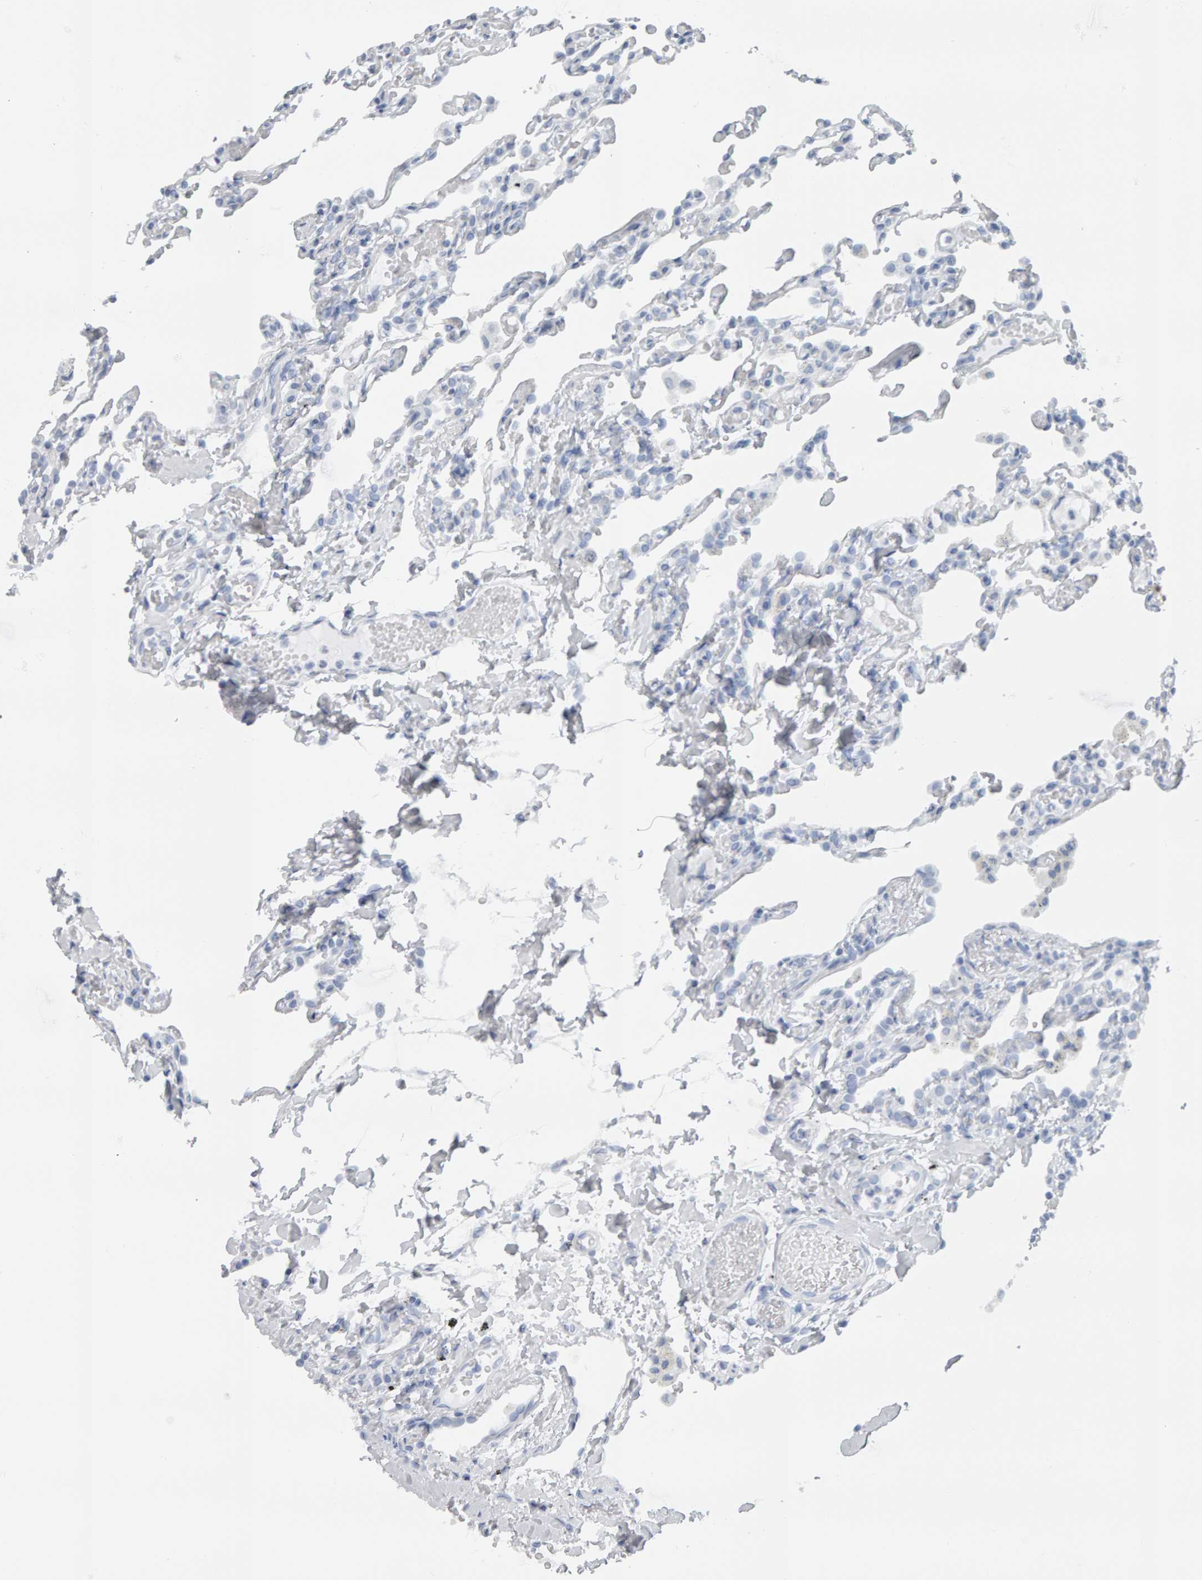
{"staining": {"intensity": "weak", "quantity": "<25%", "location": "cytoplasmic/membranous"}, "tissue": "lung", "cell_type": "Alveolar cells", "image_type": "normal", "snomed": [{"axis": "morphology", "description": "Normal tissue, NOS"}, {"axis": "topography", "description": "Lung"}], "caption": "Alveolar cells are negative for brown protein staining in normal lung. Brightfield microscopy of immunohistochemistry stained with DAB (3,3'-diaminobenzidine) (brown) and hematoxylin (blue), captured at high magnification.", "gene": "ADHFE1", "patient": {"sex": "male", "age": 21}}